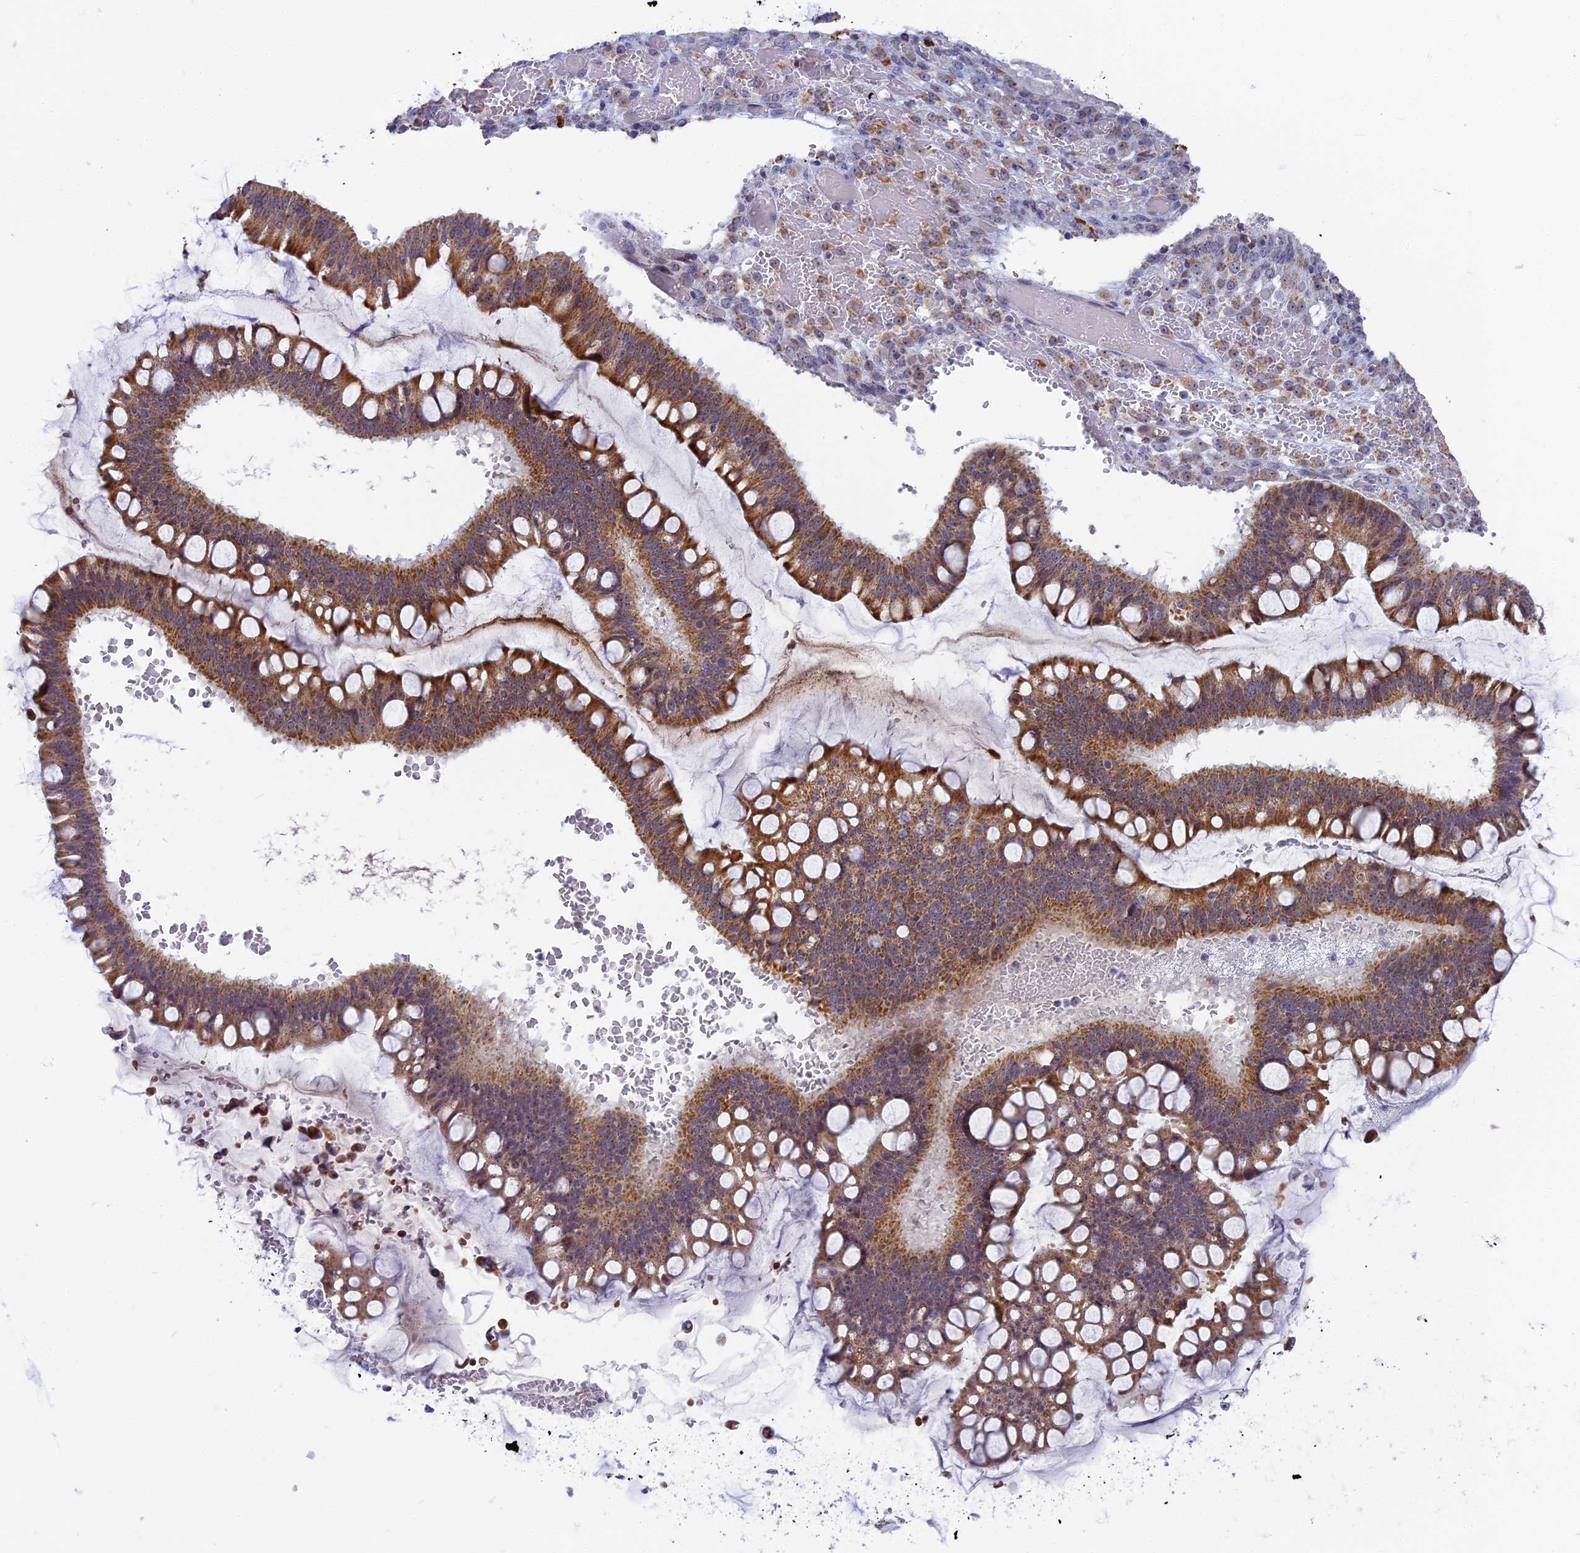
{"staining": {"intensity": "moderate", "quantity": ">75%", "location": "cytoplasmic/membranous"}, "tissue": "ovarian cancer", "cell_type": "Tumor cells", "image_type": "cancer", "snomed": [{"axis": "morphology", "description": "Cystadenocarcinoma, mucinous, NOS"}, {"axis": "topography", "description": "Ovary"}], "caption": "This photomicrograph reveals immunohistochemistry (IHC) staining of human ovarian mucinous cystadenocarcinoma, with medium moderate cytoplasmic/membranous positivity in about >75% of tumor cells.", "gene": "DTWD1", "patient": {"sex": "female", "age": 73}}